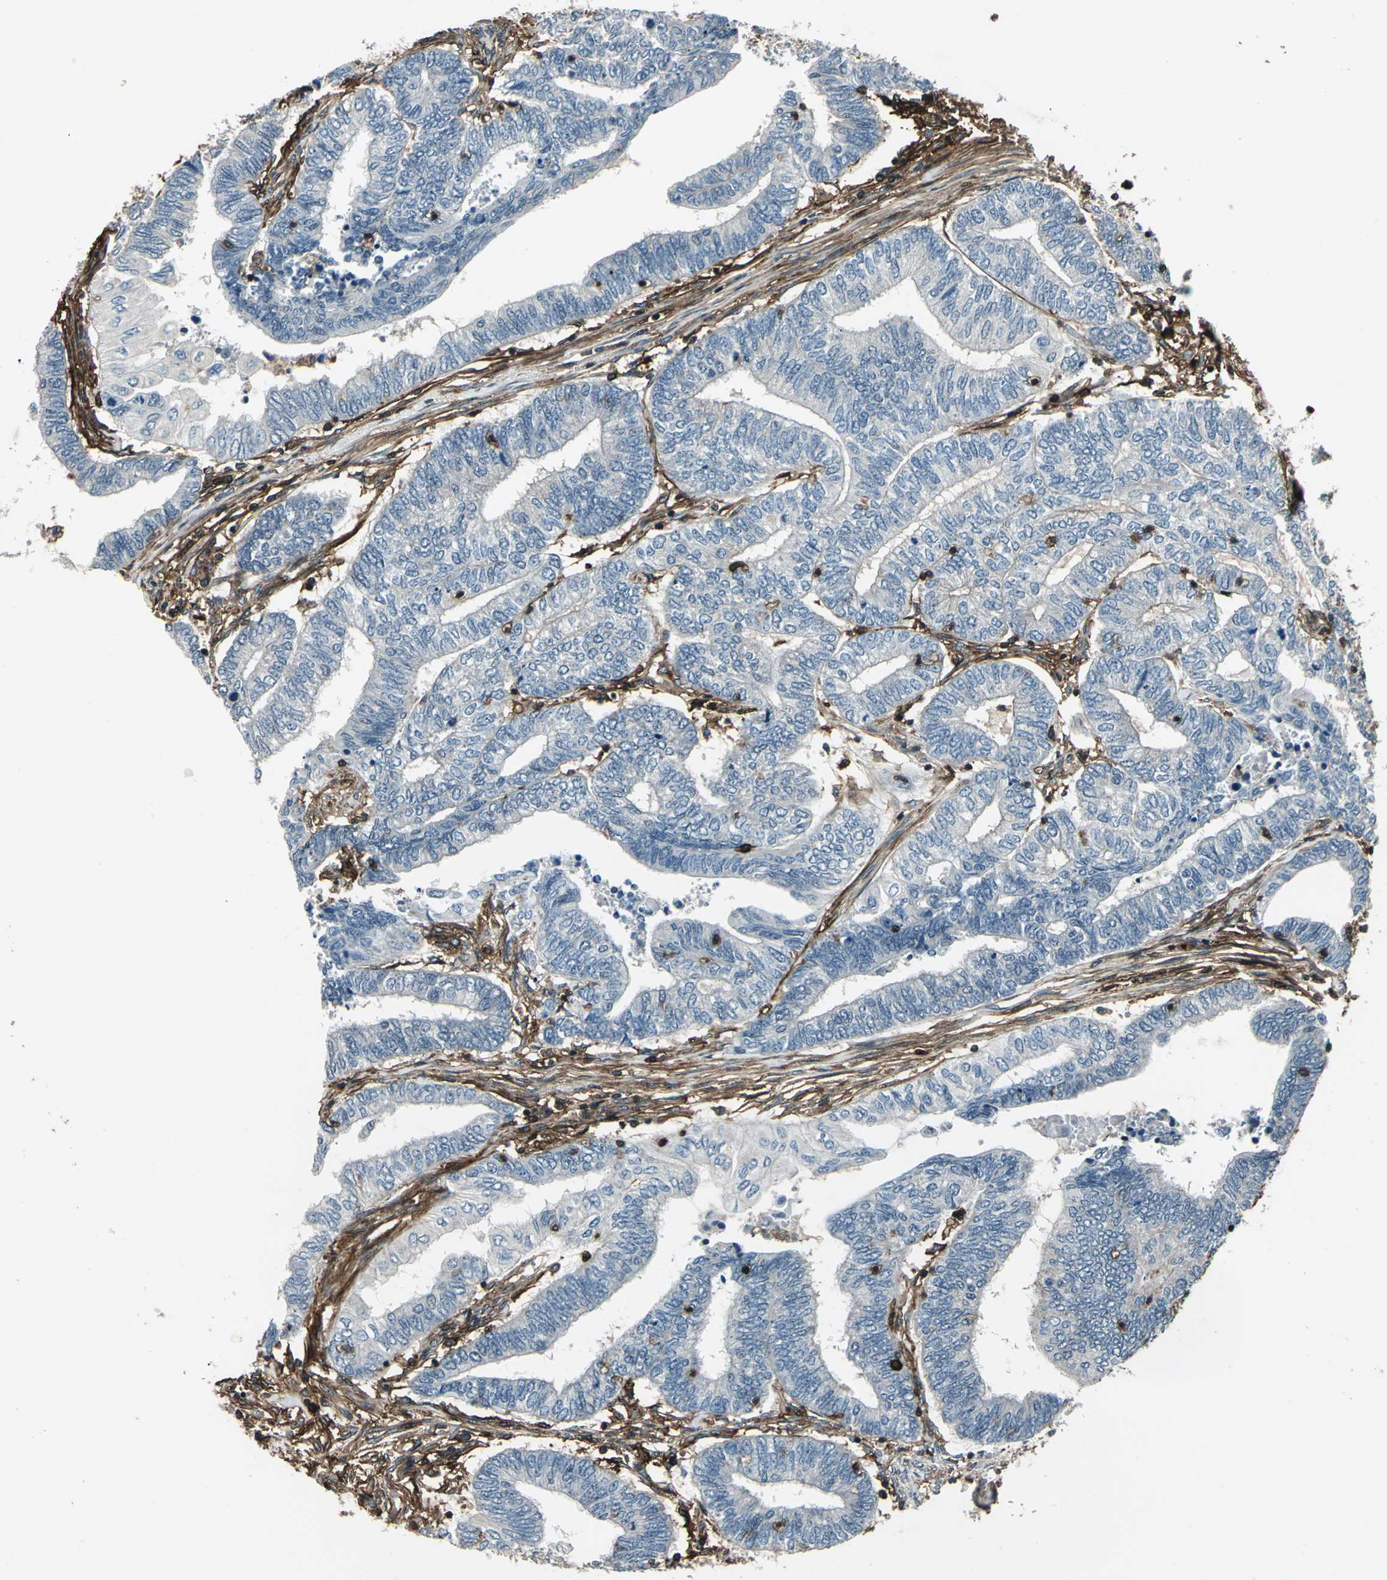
{"staining": {"intensity": "negative", "quantity": "none", "location": "none"}, "tissue": "endometrial cancer", "cell_type": "Tumor cells", "image_type": "cancer", "snomed": [{"axis": "morphology", "description": "Adenocarcinoma, NOS"}, {"axis": "topography", "description": "Uterus"}, {"axis": "topography", "description": "Endometrium"}], "caption": "An immunohistochemistry photomicrograph of adenocarcinoma (endometrial) is shown. There is no staining in tumor cells of adenocarcinoma (endometrial). The staining was performed using DAB (3,3'-diaminobenzidine) to visualize the protein expression in brown, while the nuclei were stained in blue with hematoxylin (Magnification: 20x).", "gene": "NR2C2", "patient": {"sex": "female", "age": 70}}